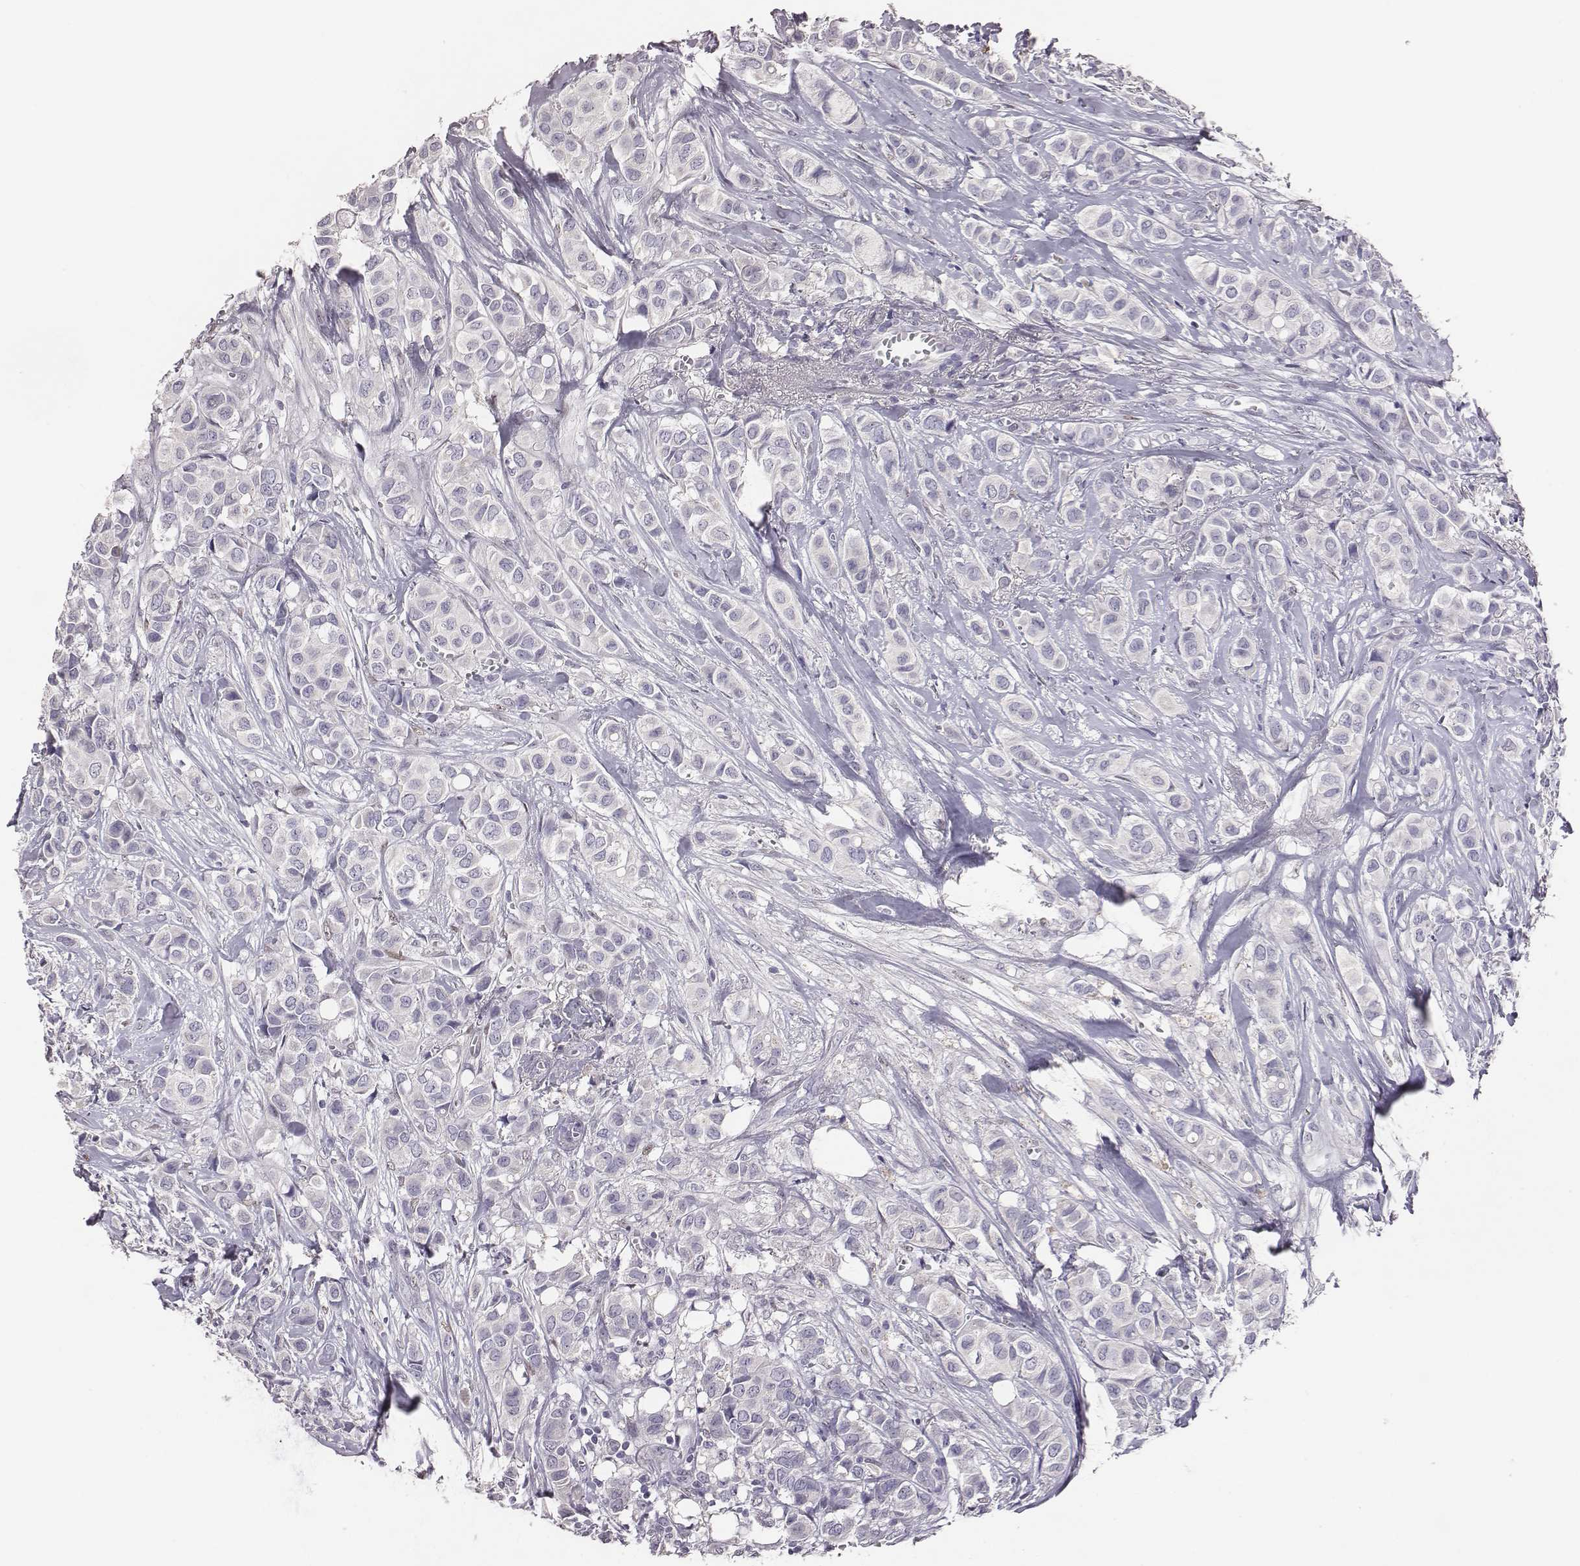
{"staining": {"intensity": "negative", "quantity": "none", "location": "none"}, "tissue": "breast cancer", "cell_type": "Tumor cells", "image_type": "cancer", "snomed": [{"axis": "morphology", "description": "Duct carcinoma"}, {"axis": "topography", "description": "Breast"}], "caption": "Infiltrating ductal carcinoma (breast) was stained to show a protein in brown. There is no significant staining in tumor cells. (Immunohistochemistry (ihc), brightfield microscopy, high magnification).", "gene": "EN1", "patient": {"sex": "female", "age": 85}}